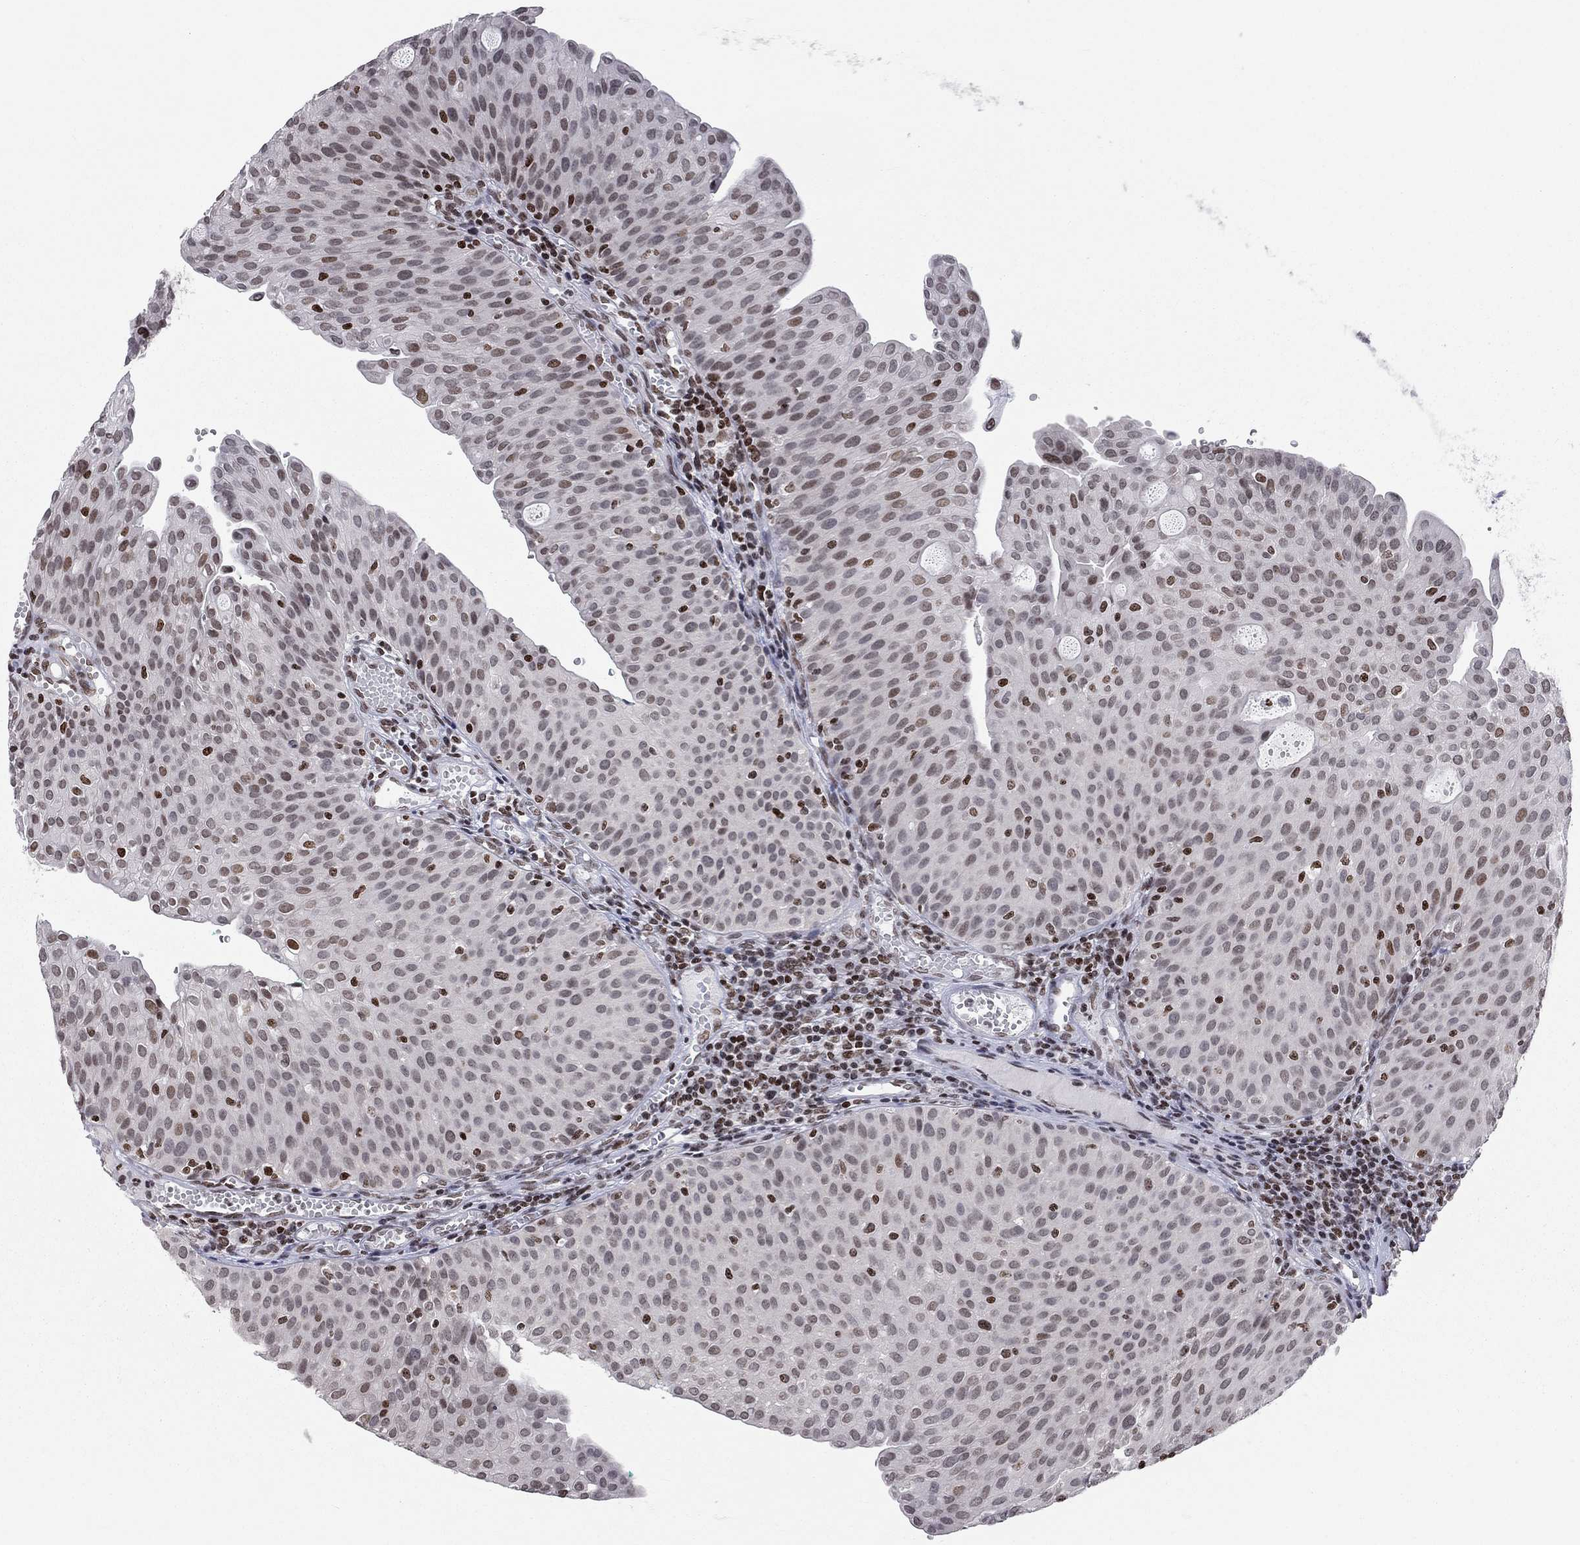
{"staining": {"intensity": "moderate", "quantity": "<25%", "location": "nuclear"}, "tissue": "urothelial cancer", "cell_type": "Tumor cells", "image_type": "cancer", "snomed": [{"axis": "morphology", "description": "Urothelial carcinoma, Low grade"}, {"axis": "topography", "description": "Urinary bladder"}], "caption": "This is an image of immunohistochemistry staining of urothelial cancer, which shows moderate staining in the nuclear of tumor cells.", "gene": "H2AX", "patient": {"sex": "male", "age": 54}}